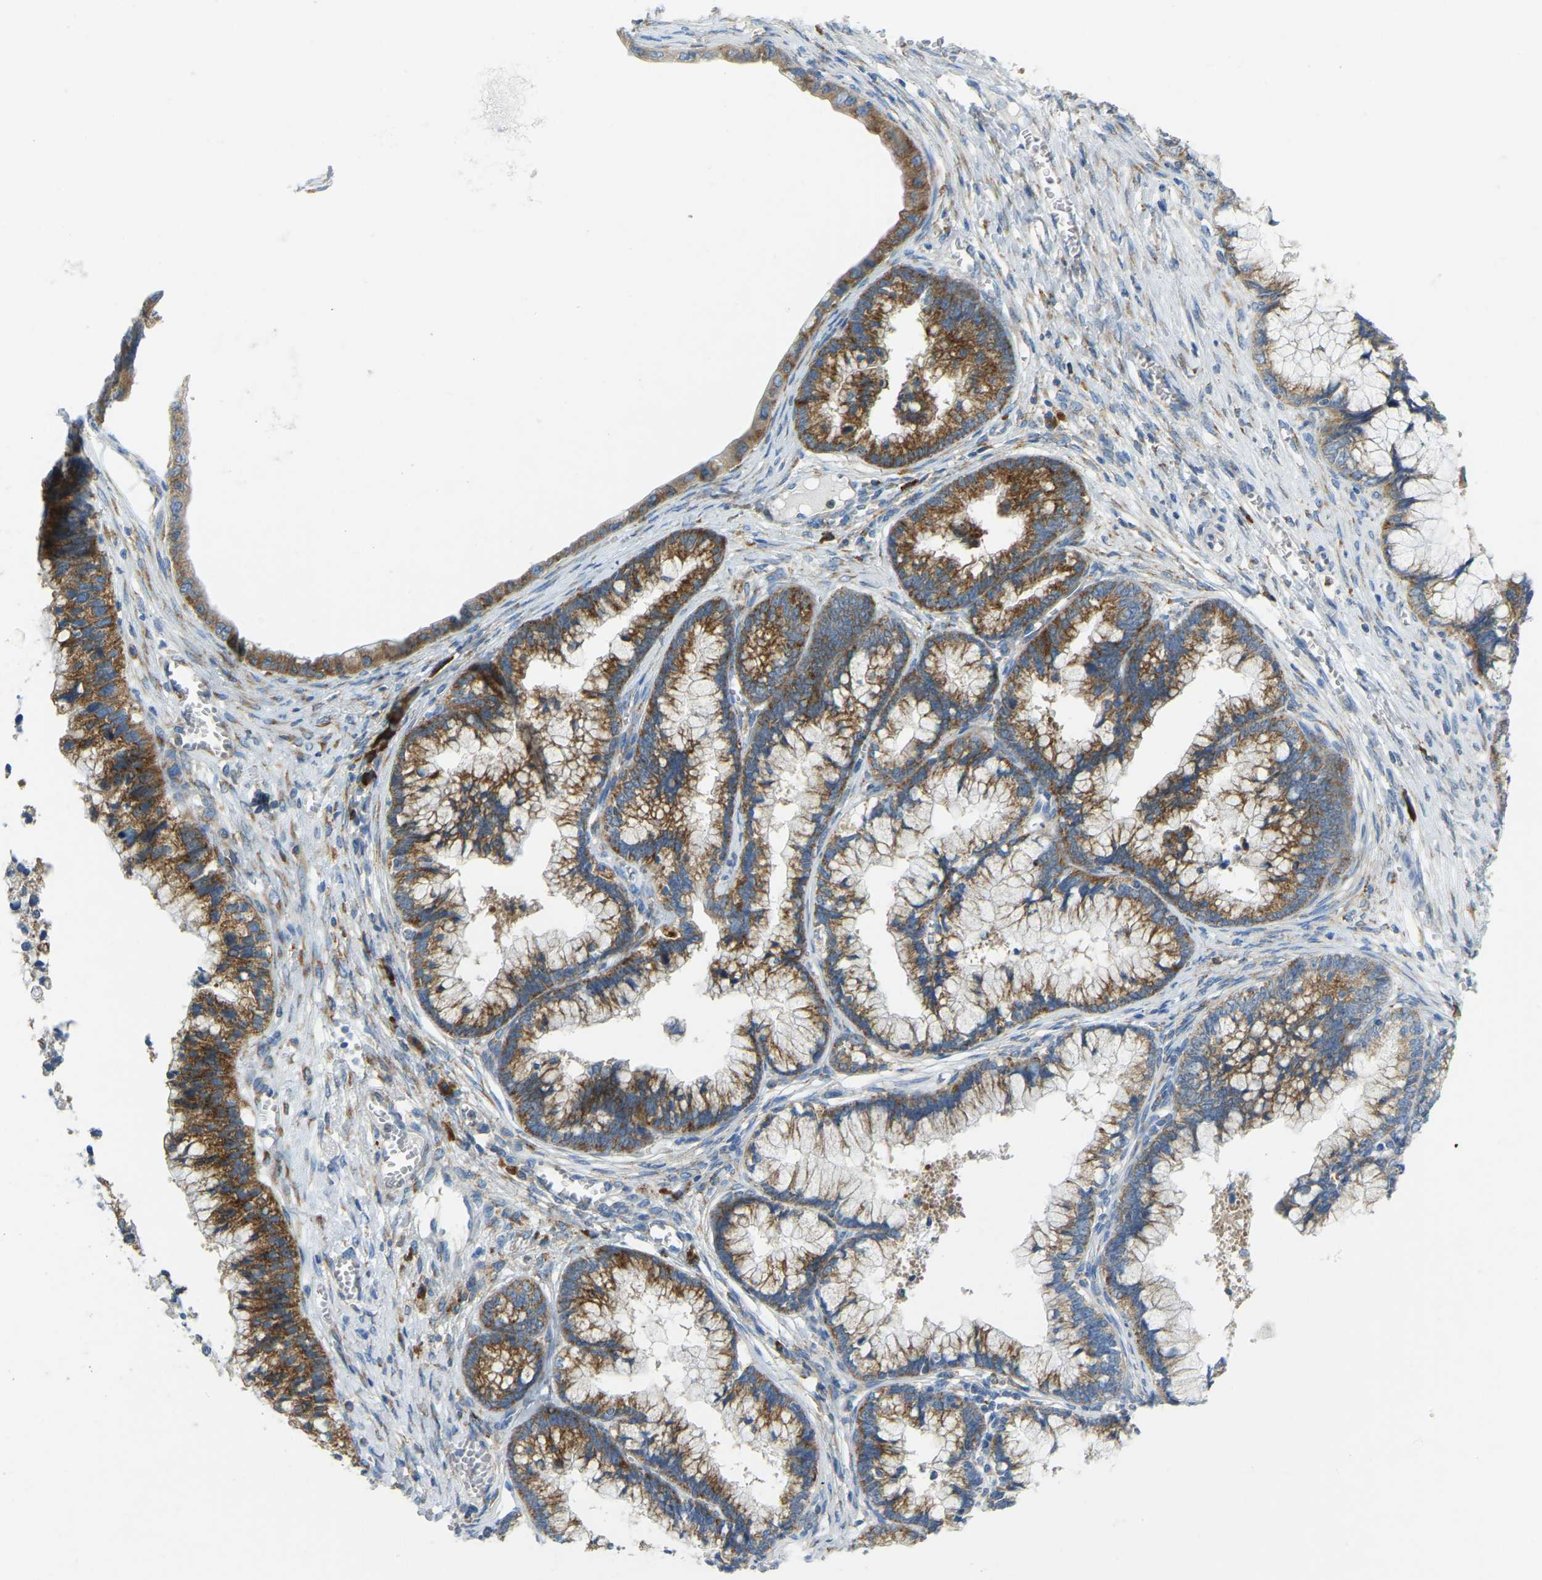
{"staining": {"intensity": "strong", "quantity": ">75%", "location": "cytoplasmic/membranous"}, "tissue": "cervical cancer", "cell_type": "Tumor cells", "image_type": "cancer", "snomed": [{"axis": "morphology", "description": "Adenocarcinoma, NOS"}, {"axis": "topography", "description": "Cervix"}], "caption": "A brown stain shows strong cytoplasmic/membranous staining of a protein in cervical adenocarcinoma tumor cells.", "gene": "SND1", "patient": {"sex": "female", "age": 44}}